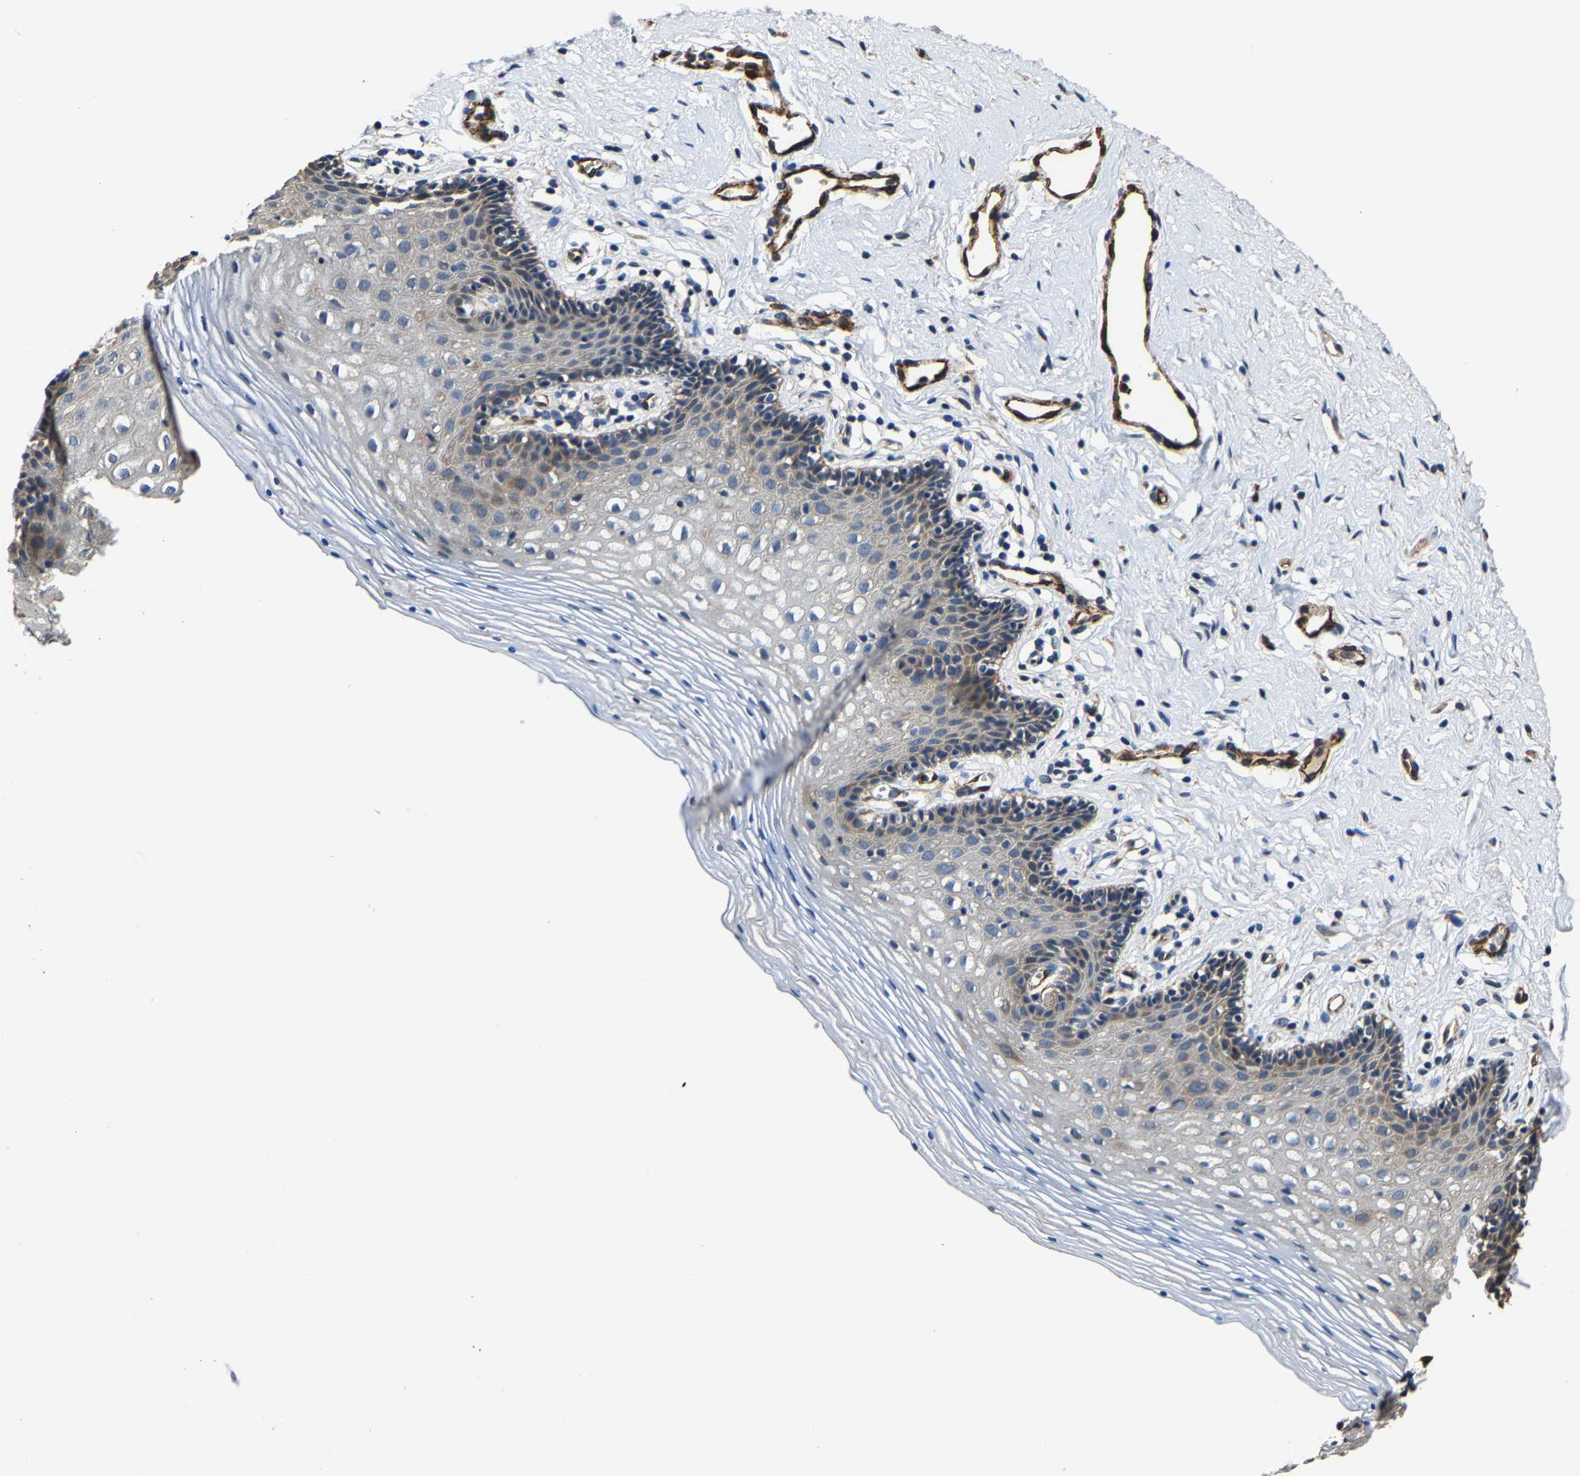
{"staining": {"intensity": "weak", "quantity": "<25%", "location": "cytoplasmic/membranous"}, "tissue": "vagina", "cell_type": "Squamous epithelial cells", "image_type": "normal", "snomed": [{"axis": "morphology", "description": "Normal tissue, NOS"}, {"axis": "topography", "description": "Vagina"}], "caption": "DAB (3,3'-diaminobenzidine) immunohistochemical staining of unremarkable human vagina displays no significant expression in squamous epithelial cells. (Stains: DAB (3,3'-diaminobenzidine) immunohistochemistry with hematoxylin counter stain, Microscopy: brightfield microscopy at high magnification).", "gene": "GFRA3", "patient": {"sex": "female", "age": 32}}